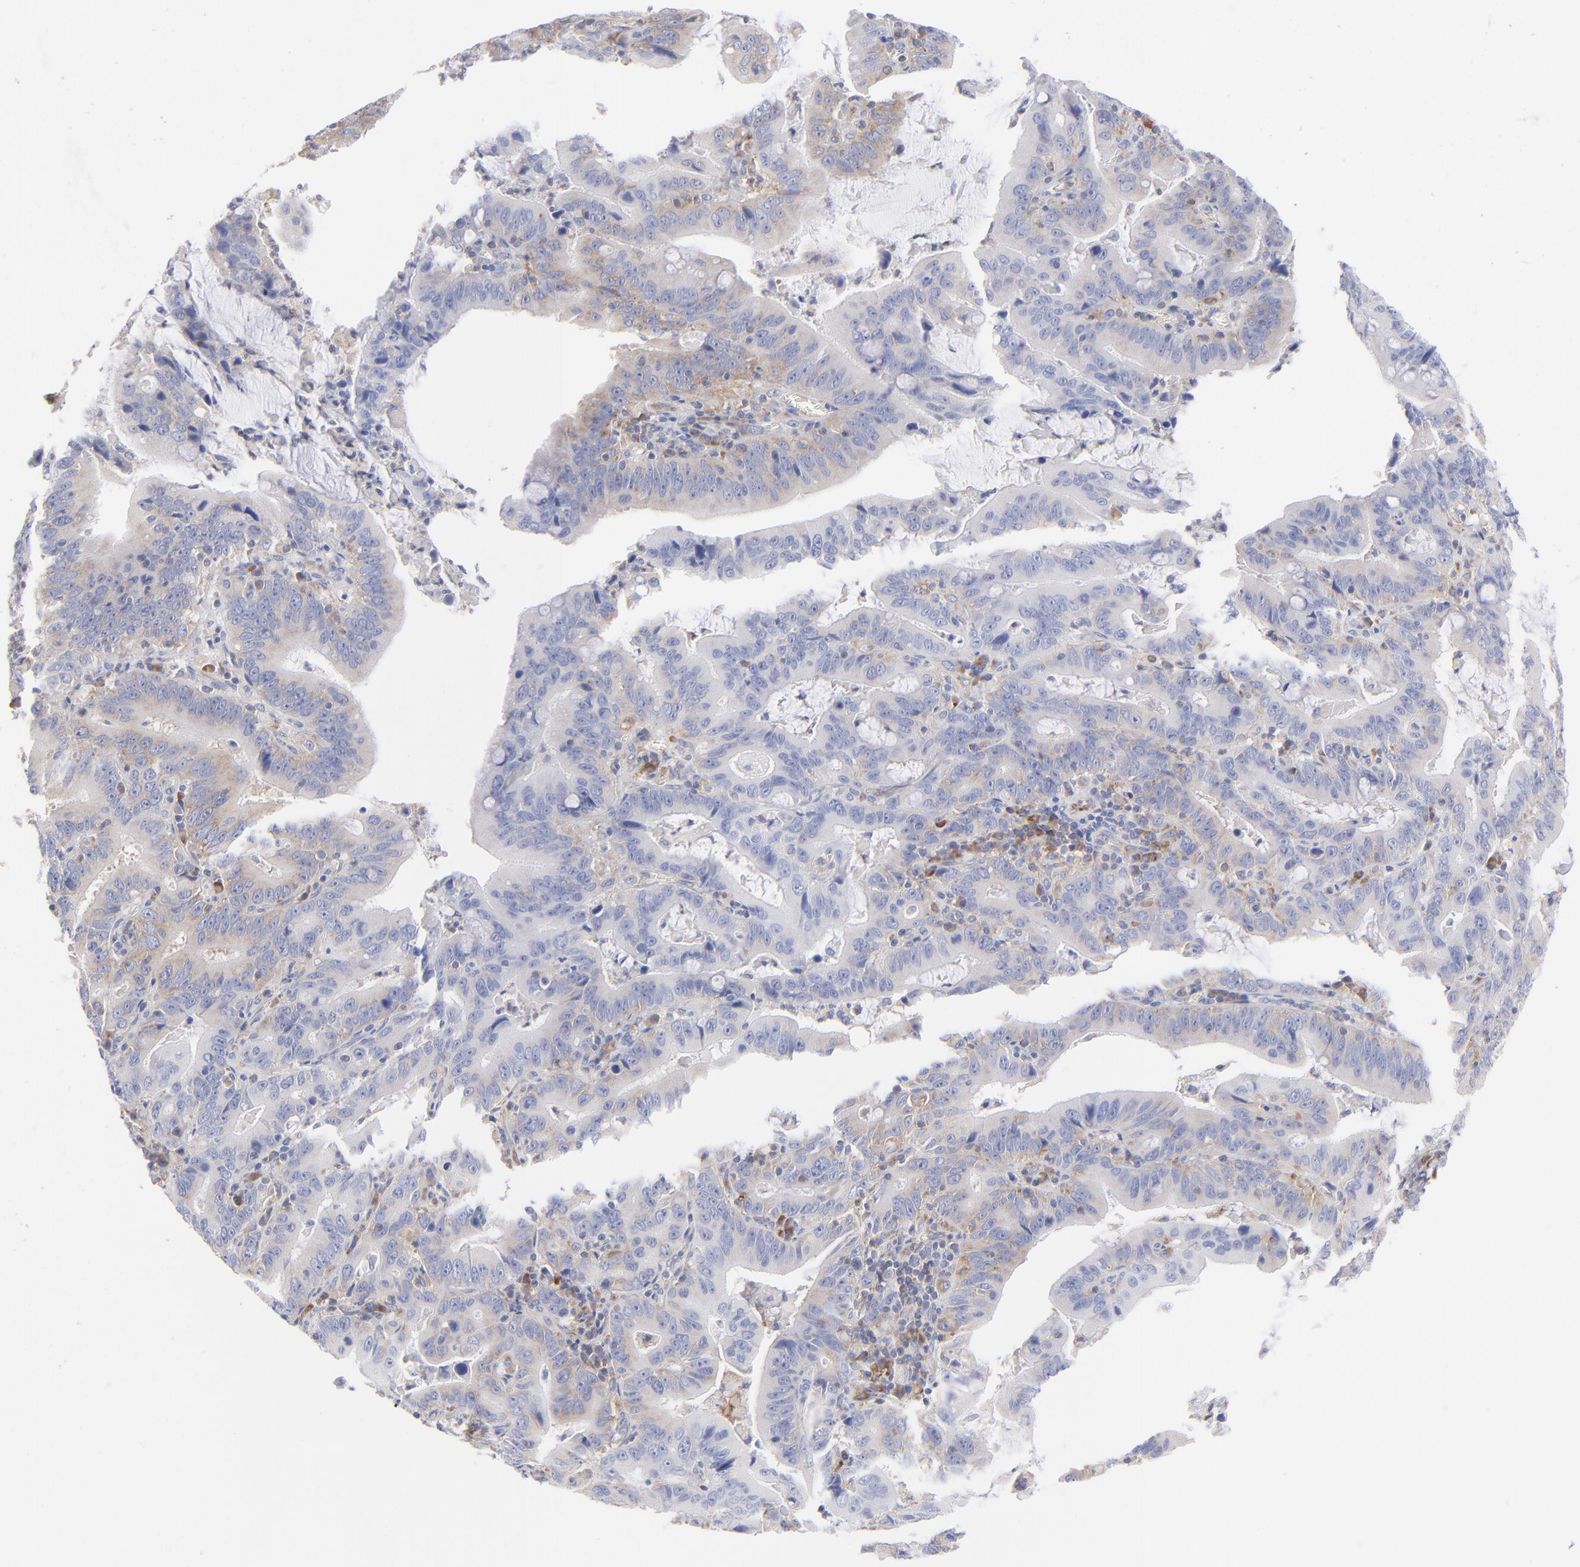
{"staining": {"intensity": "weak", "quantity": "25%-75%", "location": "cytoplasmic/membranous"}, "tissue": "stomach cancer", "cell_type": "Tumor cells", "image_type": "cancer", "snomed": [{"axis": "morphology", "description": "Adenocarcinoma, NOS"}, {"axis": "topography", "description": "Stomach, upper"}], "caption": "Immunohistochemical staining of human stomach cancer reveals weak cytoplasmic/membranous protein positivity in approximately 25%-75% of tumor cells. (DAB IHC, brown staining for protein, blue staining for nuclei).", "gene": "EIF2AK2", "patient": {"sex": "male", "age": 63}}